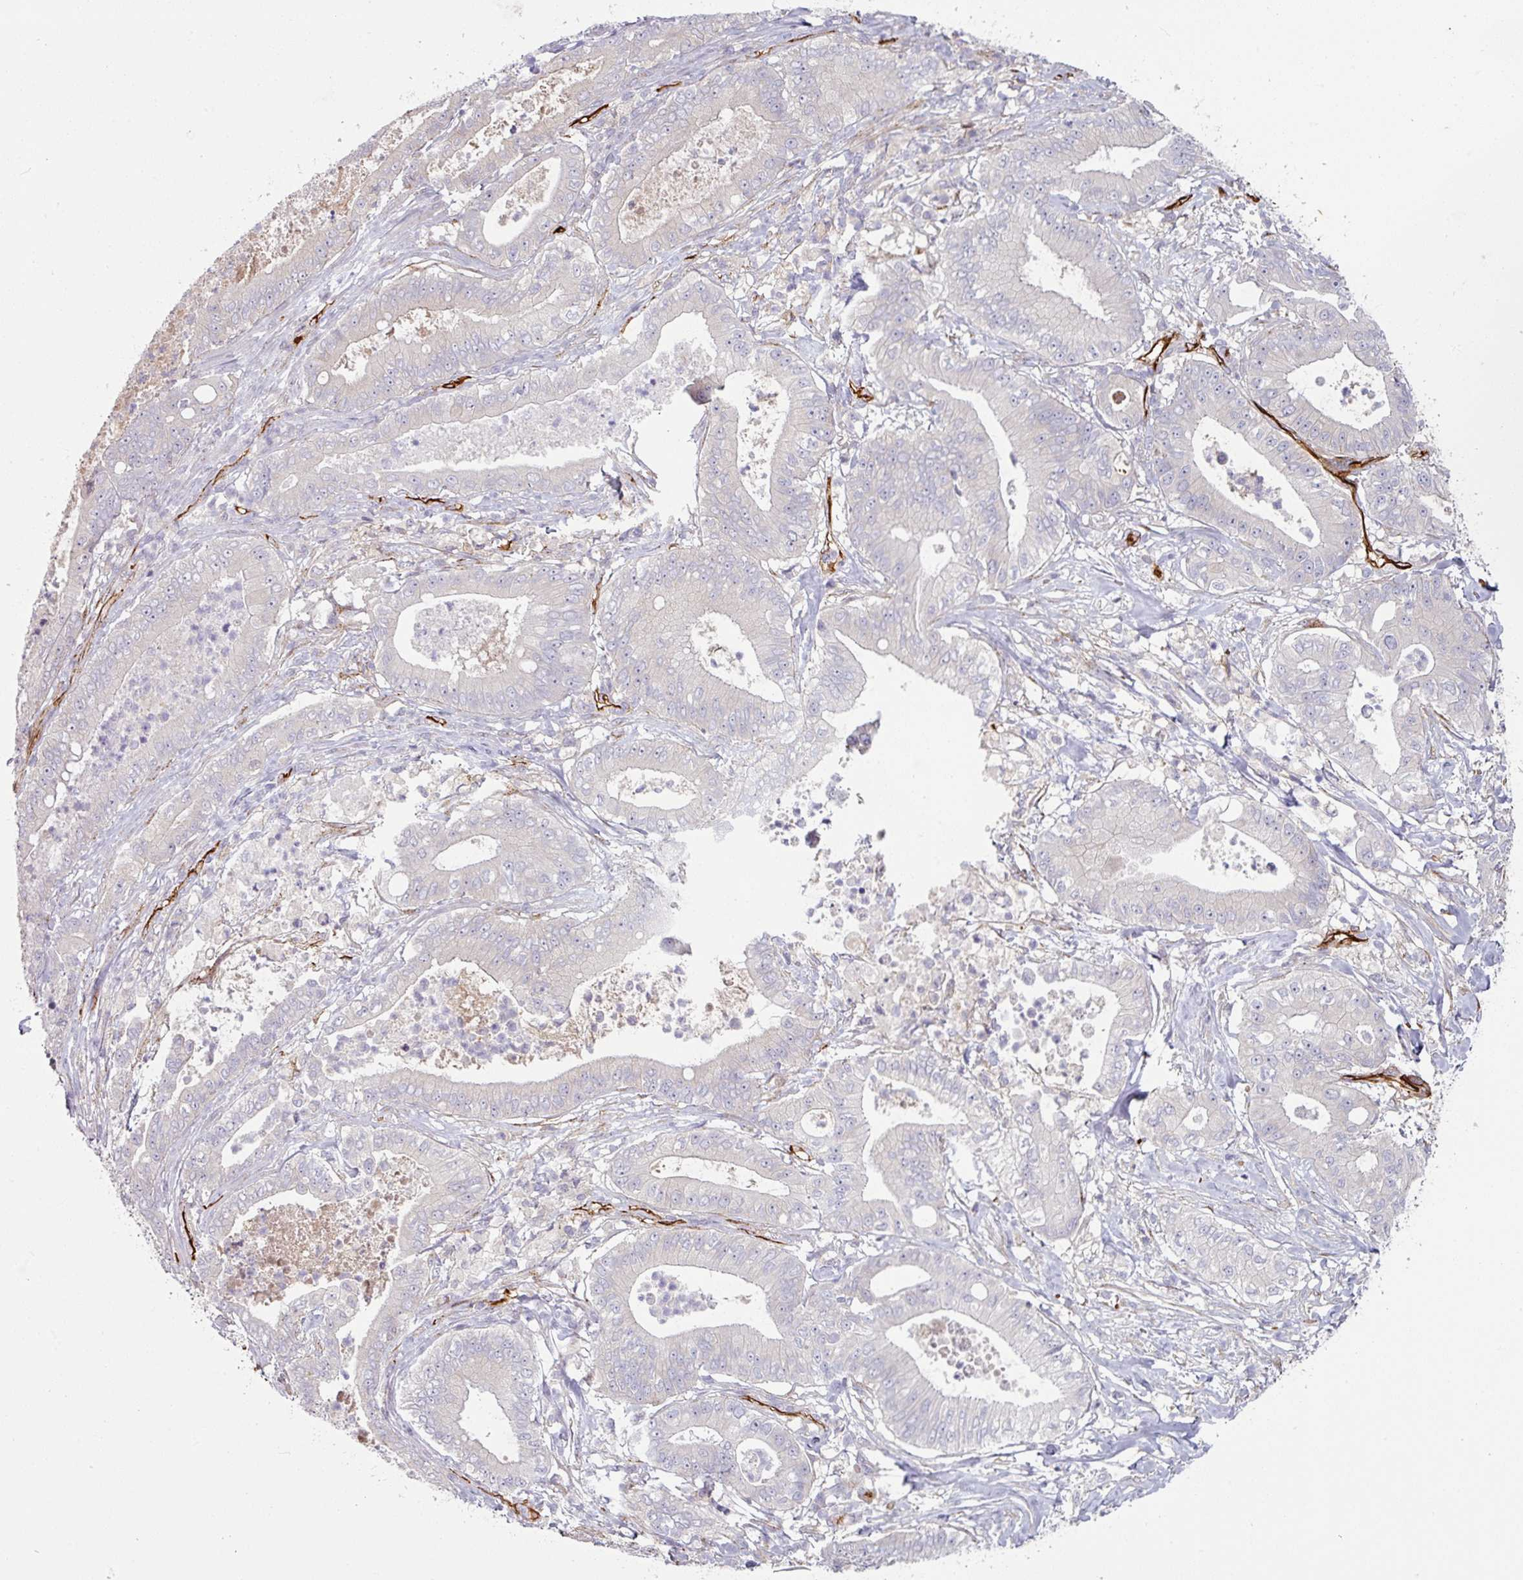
{"staining": {"intensity": "negative", "quantity": "none", "location": "none"}, "tissue": "pancreatic cancer", "cell_type": "Tumor cells", "image_type": "cancer", "snomed": [{"axis": "morphology", "description": "Adenocarcinoma, NOS"}, {"axis": "topography", "description": "Pancreas"}], "caption": "Adenocarcinoma (pancreatic) was stained to show a protein in brown. There is no significant expression in tumor cells.", "gene": "PRODH2", "patient": {"sex": "male", "age": 71}}